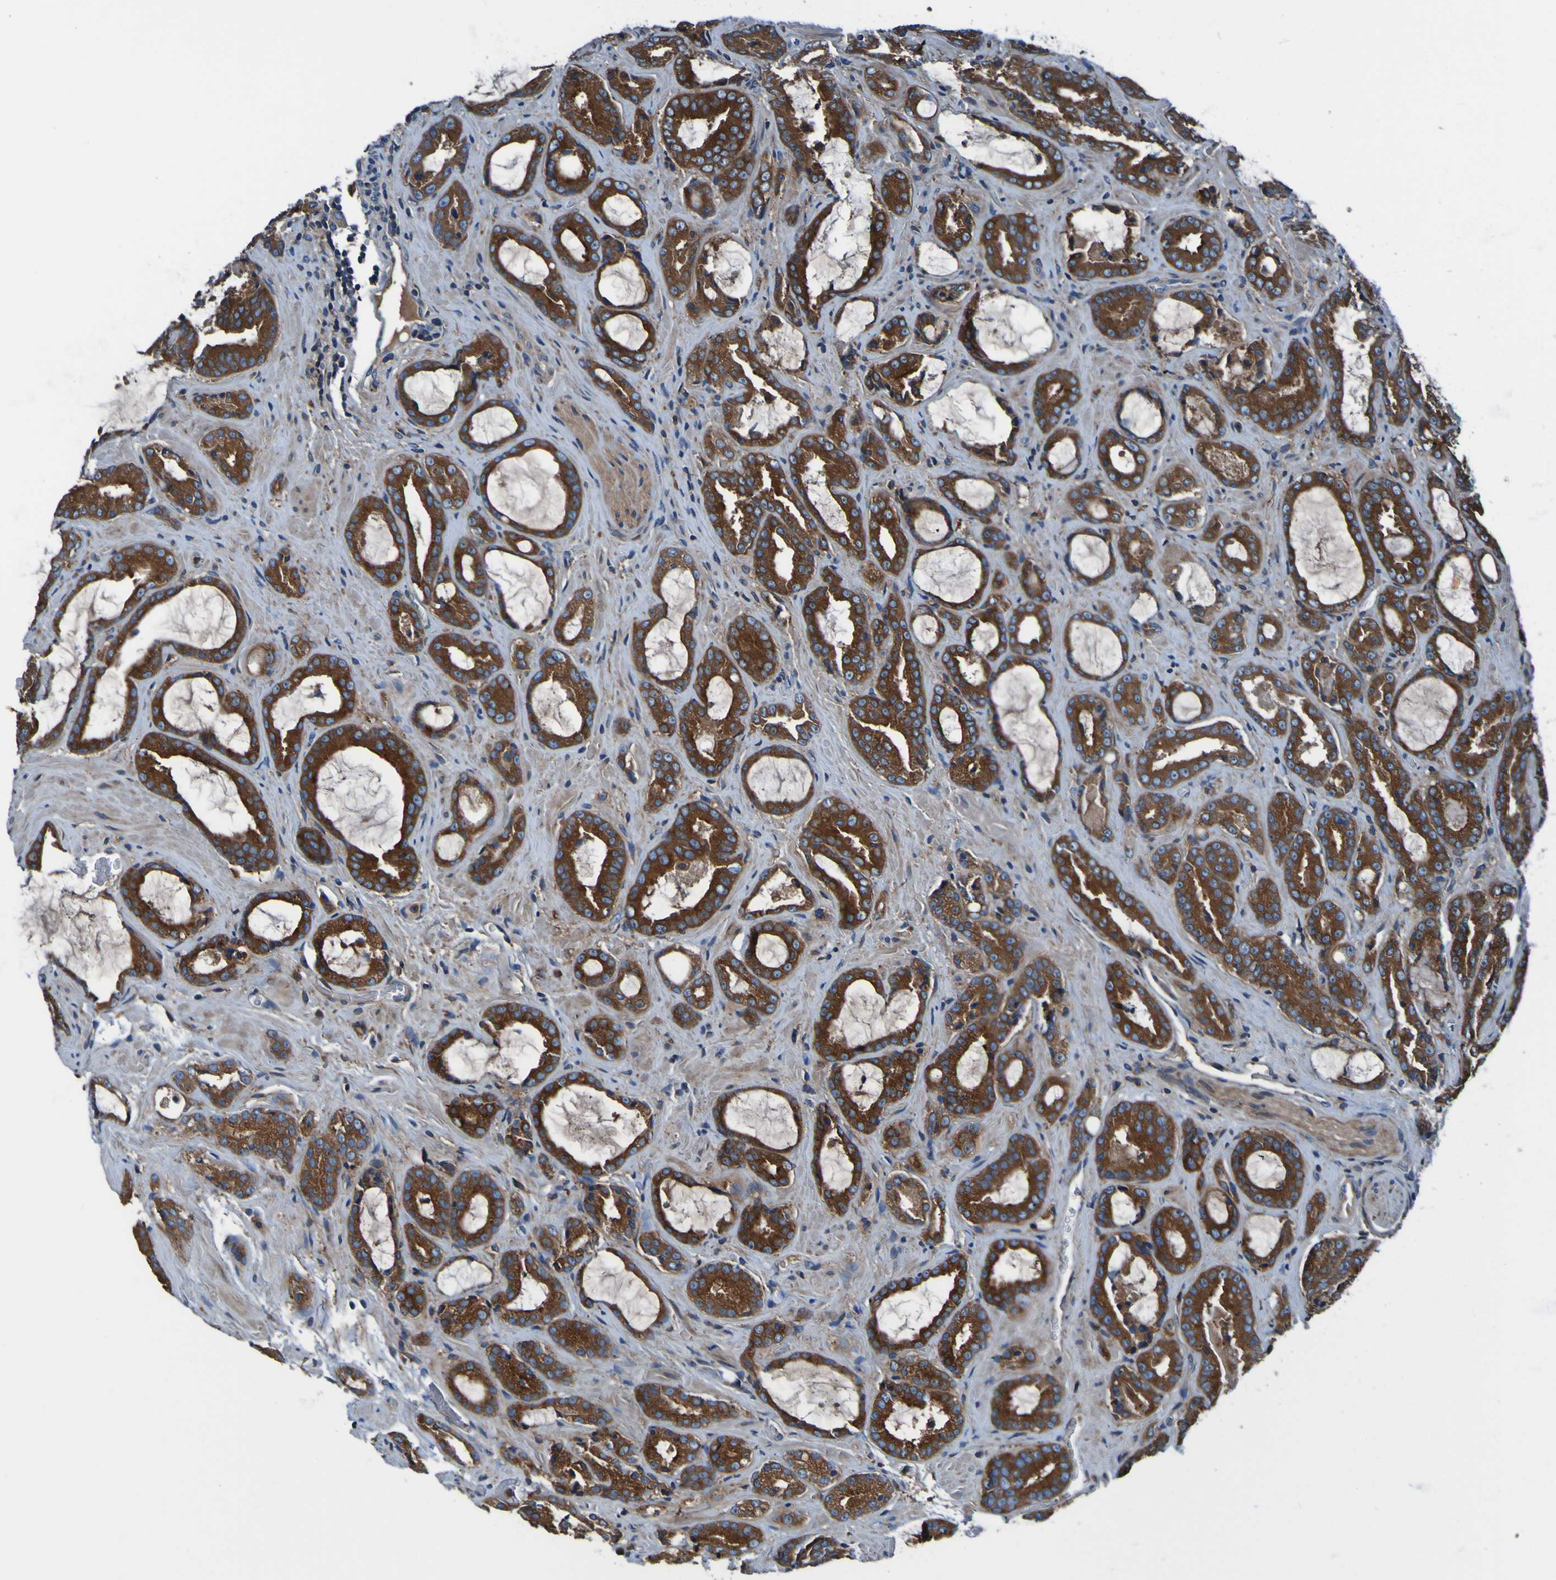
{"staining": {"intensity": "strong", "quantity": ">75%", "location": "cytoplasmic/membranous"}, "tissue": "prostate cancer", "cell_type": "Tumor cells", "image_type": "cancer", "snomed": [{"axis": "morphology", "description": "Adenocarcinoma, Low grade"}, {"axis": "topography", "description": "Prostate"}], "caption": "Immunohistochemistry of human prostate cancer (adenocarcinoma (low-grade)) shows high levels of strong cytoplasmic/membranous positivity in about >75% of tumor cells.", "gene": "RAB5B", "patient": {"sex": "male", "age": 60}}